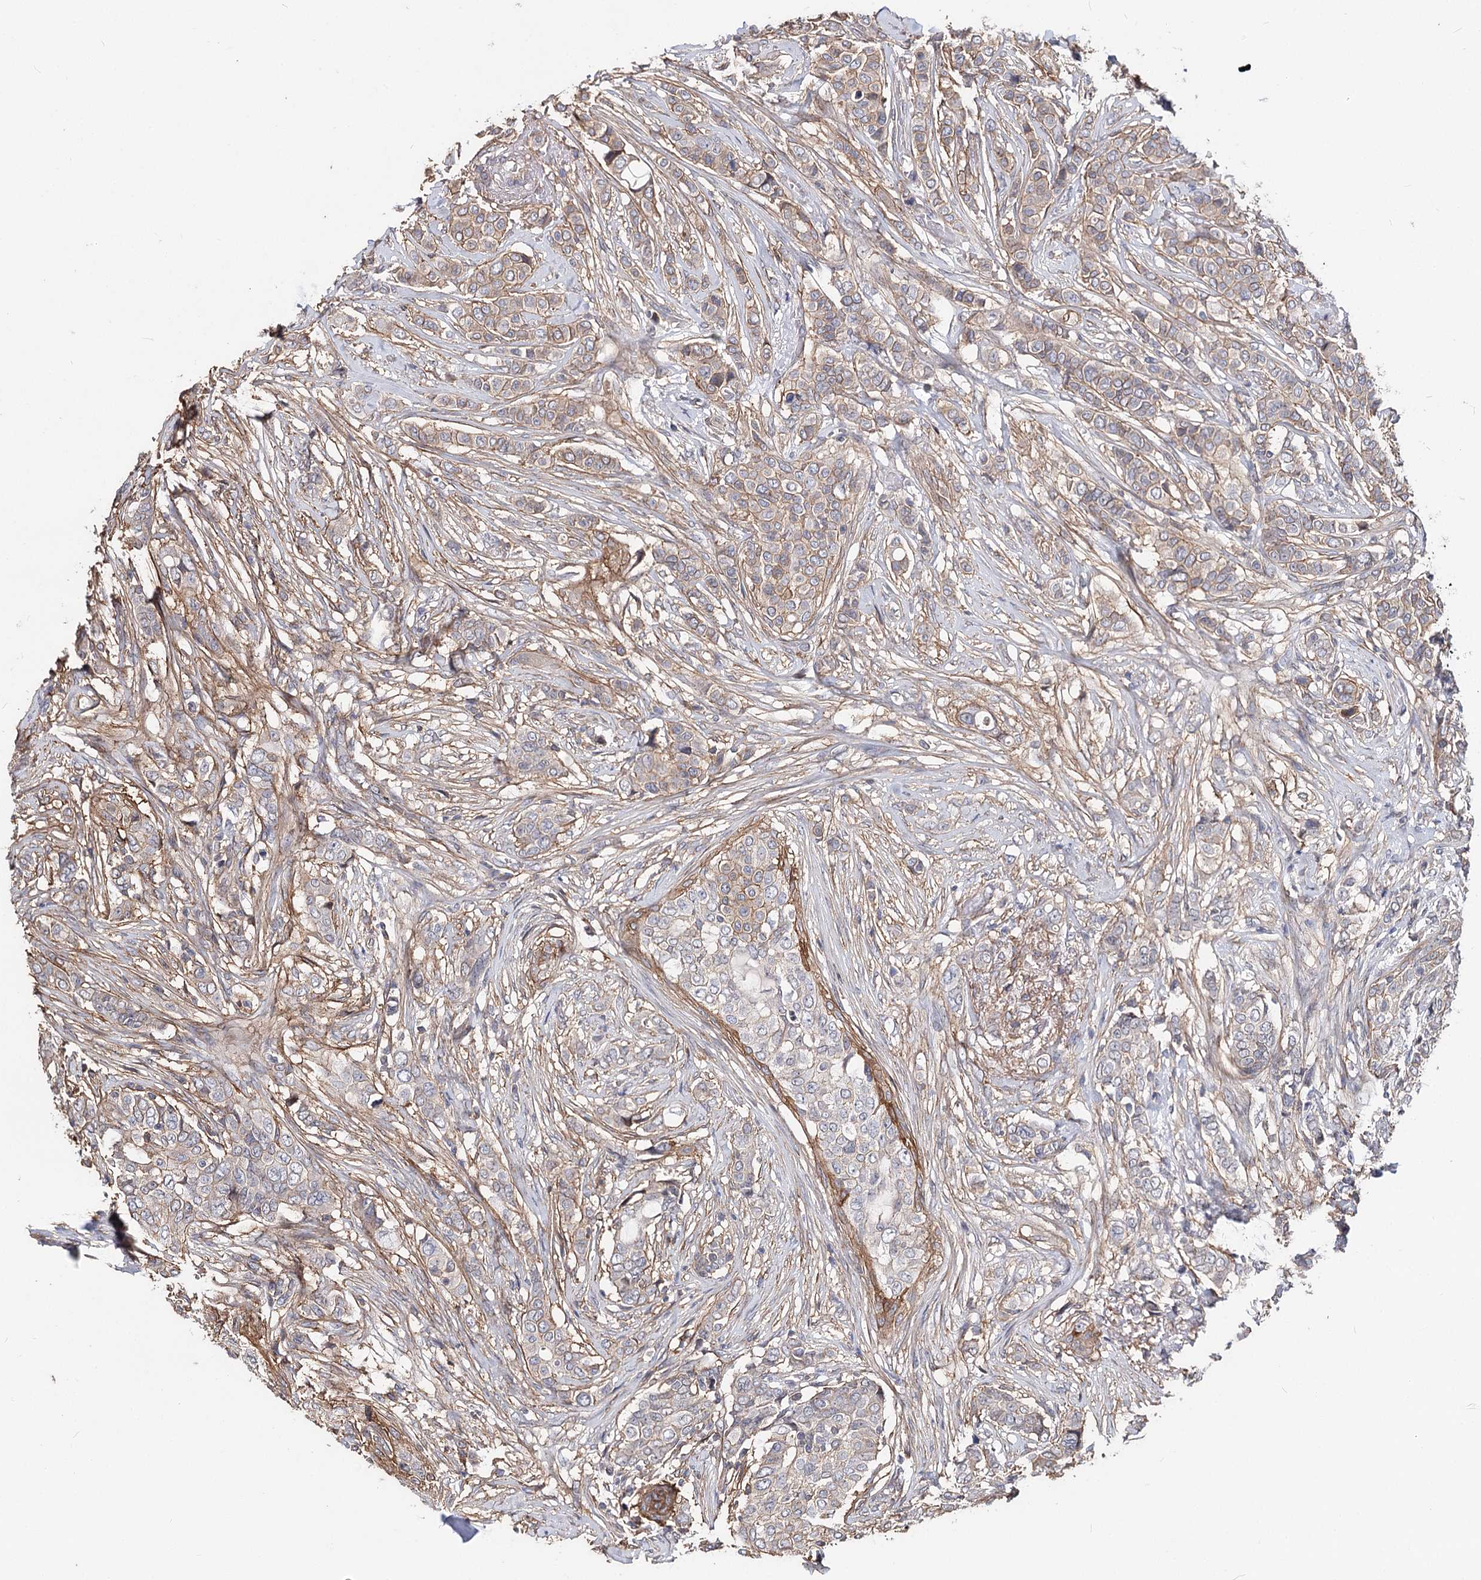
{"staining": {"intensity": "weak", "quantity": "<25%", "location": "cytoplasmic/membranous"}, "tissue": "breast cancer", "cell_type": "Tumor cells", "image_type": "cancer", "snomed": [{"axis": "morphology", "description": "Lobular carcinoma"}, {"axis": "topography", "description": "Breast"}], "caption": "DAB (3,3'-diaminobenzidine) immunohistochemical staining of human breast cancer displays no significant expression in tumor cells.", "gene": "TMEM218", "patient": {"sex": "female", "age": 51}}